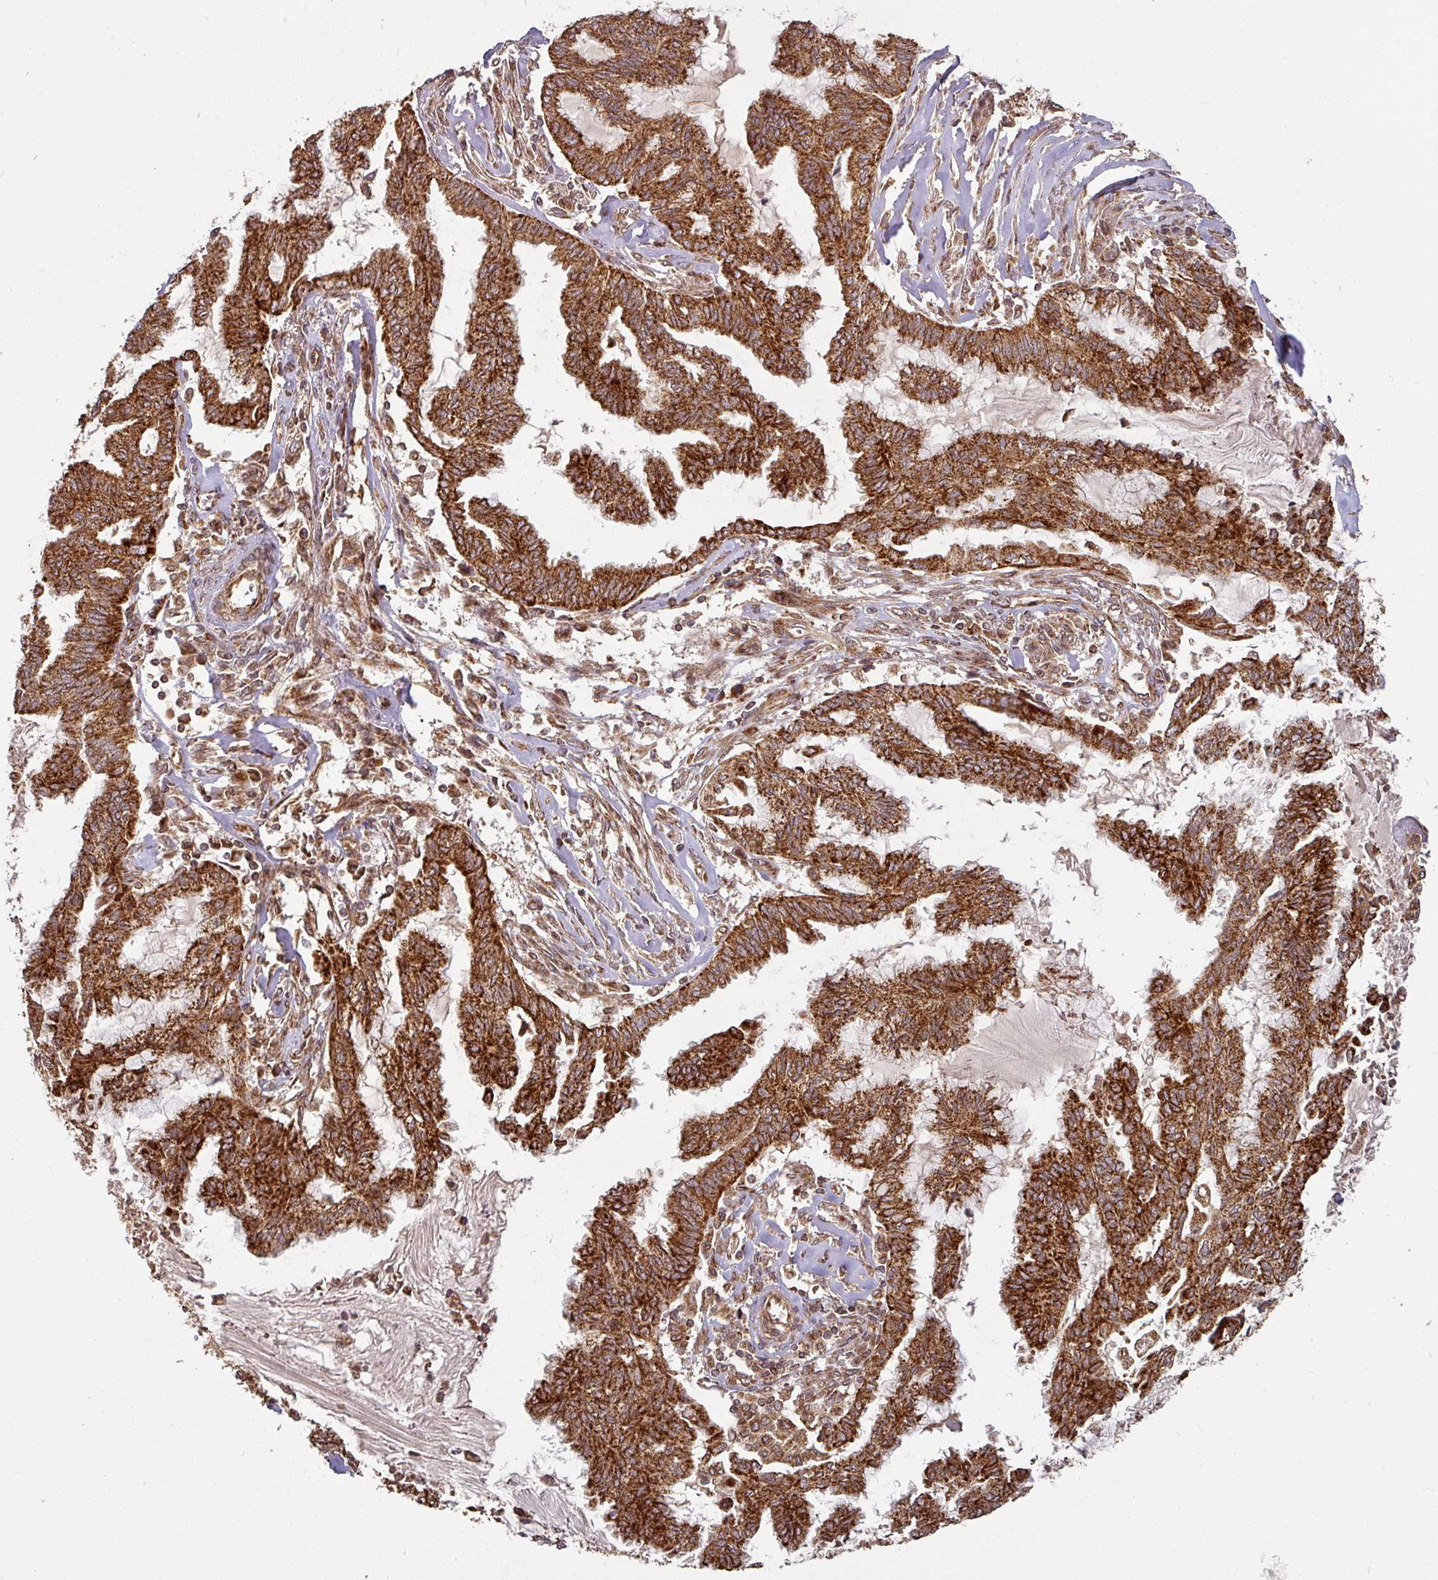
{"staining": {"intensity": "strong", "quantity": ">75%", "location": "cytoplasmic/membranous"}, "tissue": "endometrial cancer", "cell_type": "Tumor cells", "image_type": "cancer", "snomed": [{"axis": "morphology", "description": "Adenocarcinoma, NOS"}, {"axis": "topography", "description": "Endometrium"}], "caption": "Protein expression by immunohistochemistry displays strong cytoplasmic/membranous expression in about >75% of tumor cells in endometrial adenocarcinoma. The protein is shown in brown color, while the nuclei are stained blue.", "gene": "TRAP1", "patient": {"sex": "female", "age": 86}}